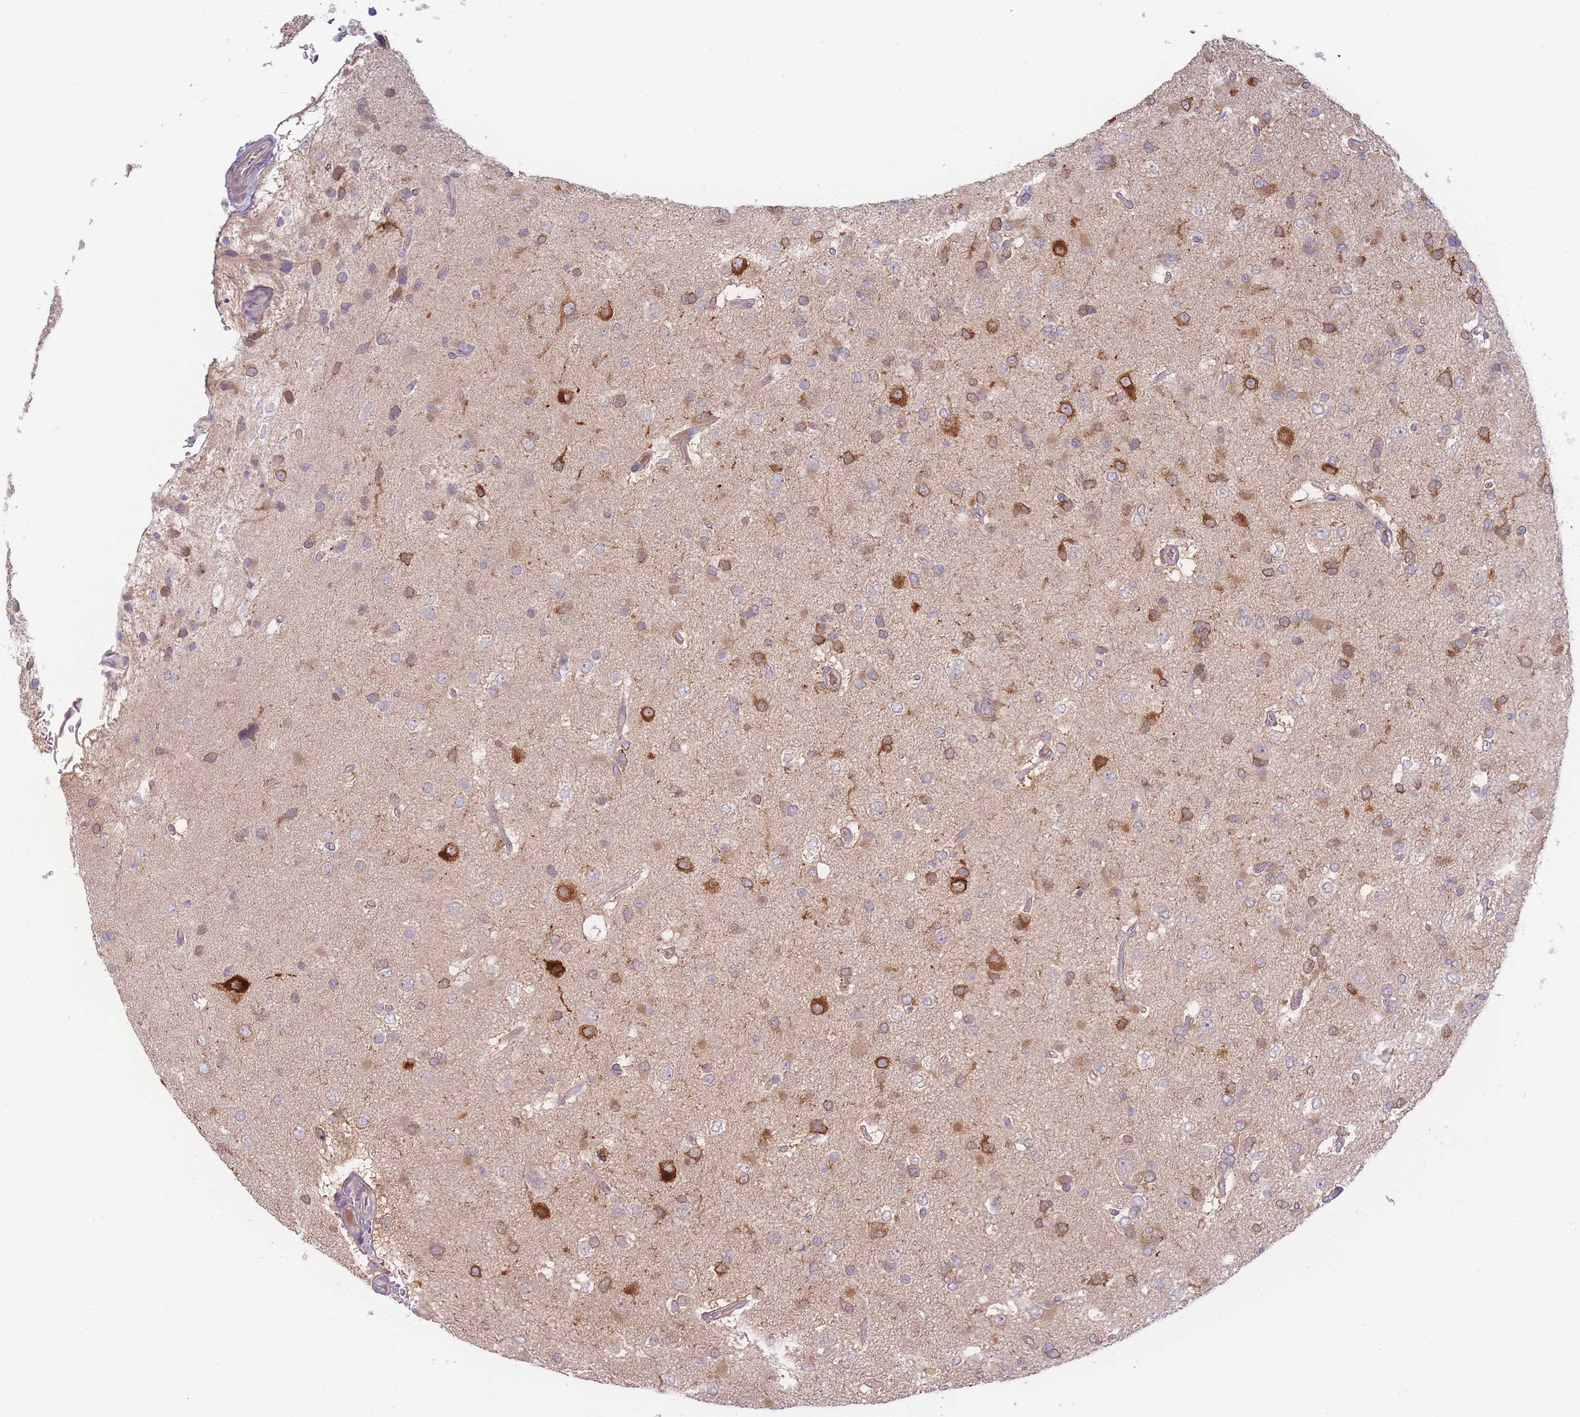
{"staining": {"intensity": "strong", "quantity": "<25%", "location": "cytoplasmic/membranous"}, "tissue": "glioma", "cell_type": "Tumor cells", "image_type": "cancer", "snomed": [{"axis": "morphology", "description": "Glioma, malignant, High grade"}, {"axis": "topography", "description": "Brain"}], "caption": "A histopathology image showing strong cytoplasmic/membranous positivity in approximately <25% of tumor cells in malignant high-grade glioma, as visualized by brown immunohistochemical staining.", "gene": "SPHKAP", "patient": {"sex": "male", "age": 53}}